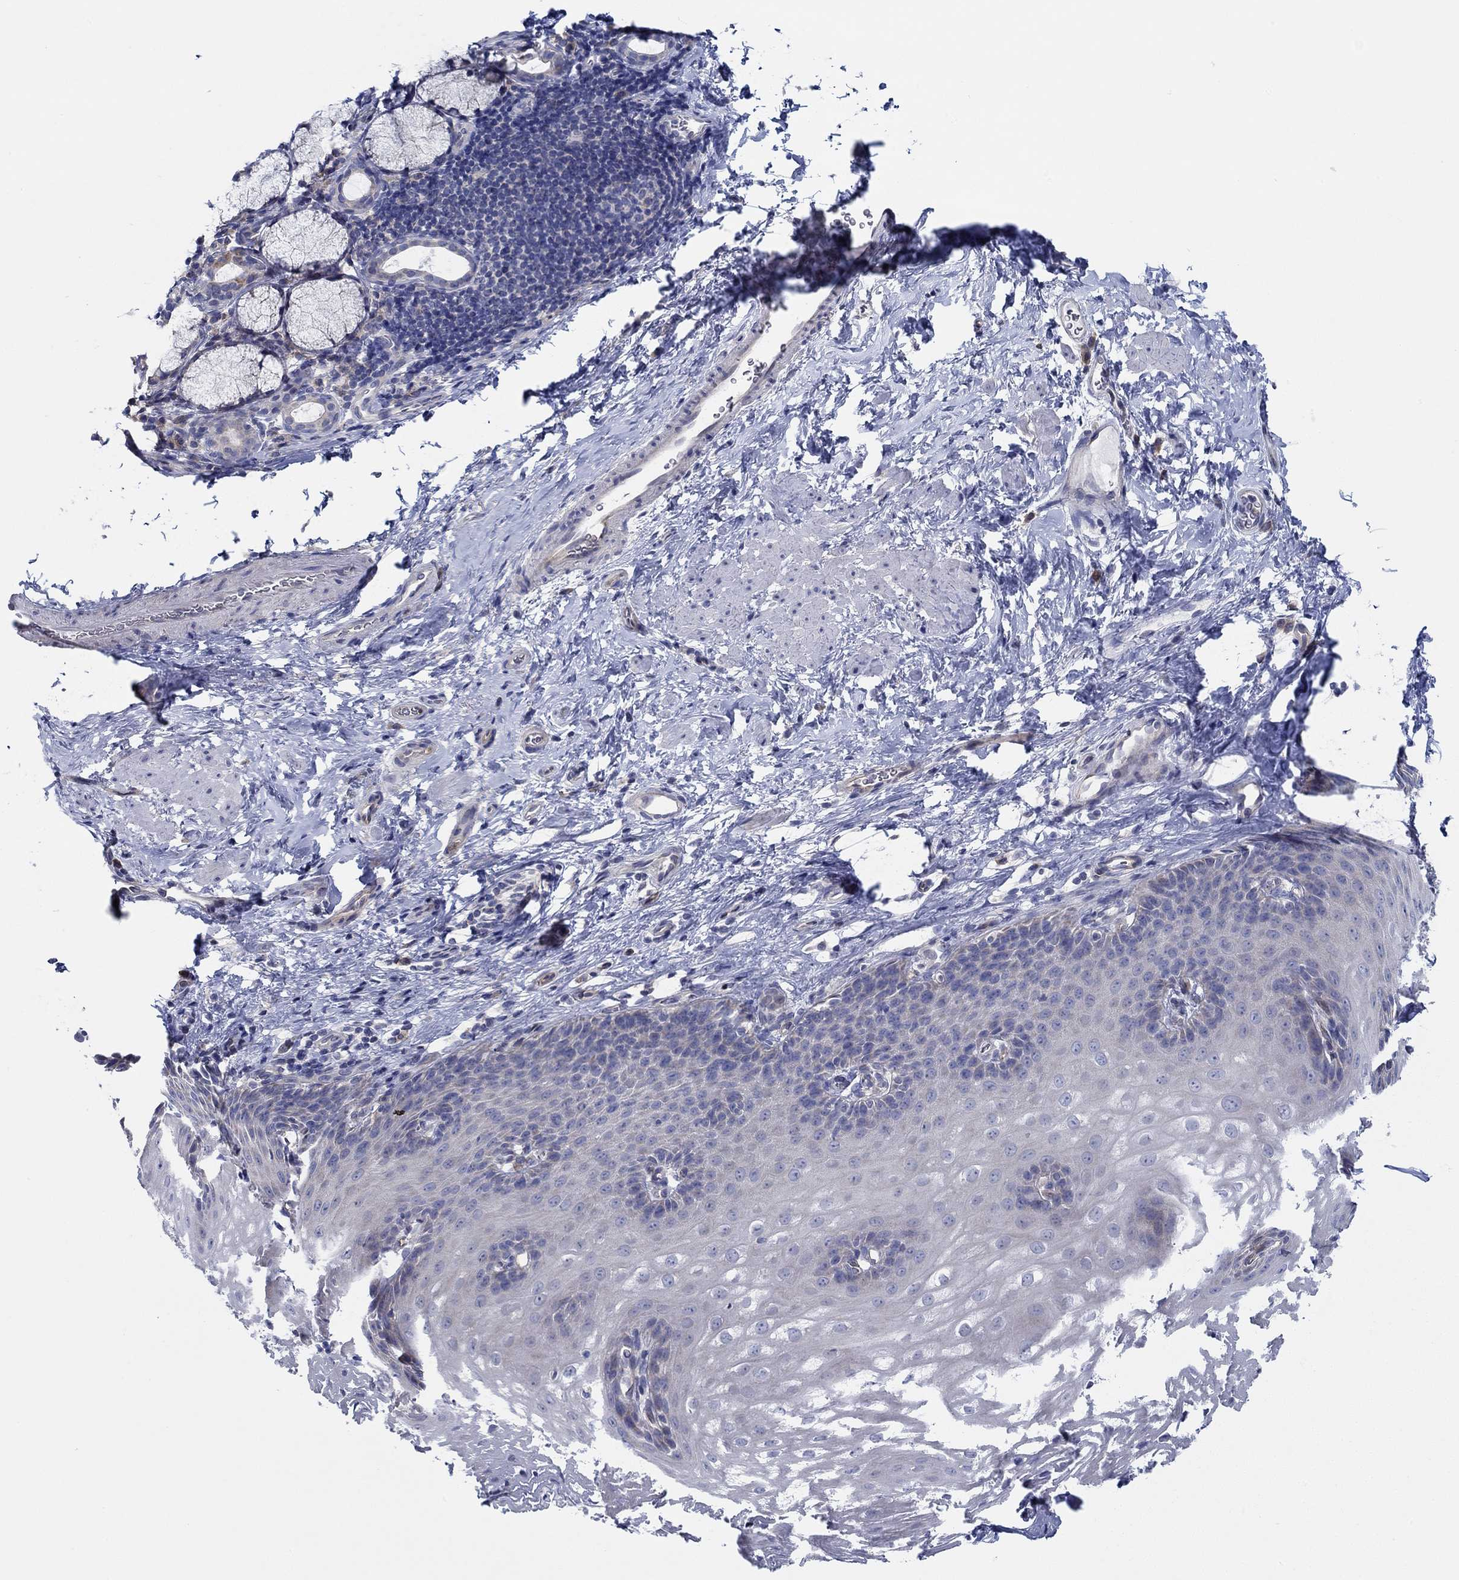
{"staining": {"intensity": "negative", "quantity": "none", "location": "none"}, "tissue": "esophagus", "cell_type": "Squamous epithelial cells", "image_type": "normal", "snomed": [{"axis": "morphology", "description": "Normal tissue, NOS"}, {"axis": "topography", "description": "Esophagus"}], "caption": "Immunohistochemistry (IHC) photomicrograph of normal esophagus: esophagus stained with DAB (3,3'-diaminobenzidine) reveals no significant protein staining in squamous epithelial cells.", "gene": "CFAP61", "patient": {"sex": "male", "age": 64}}